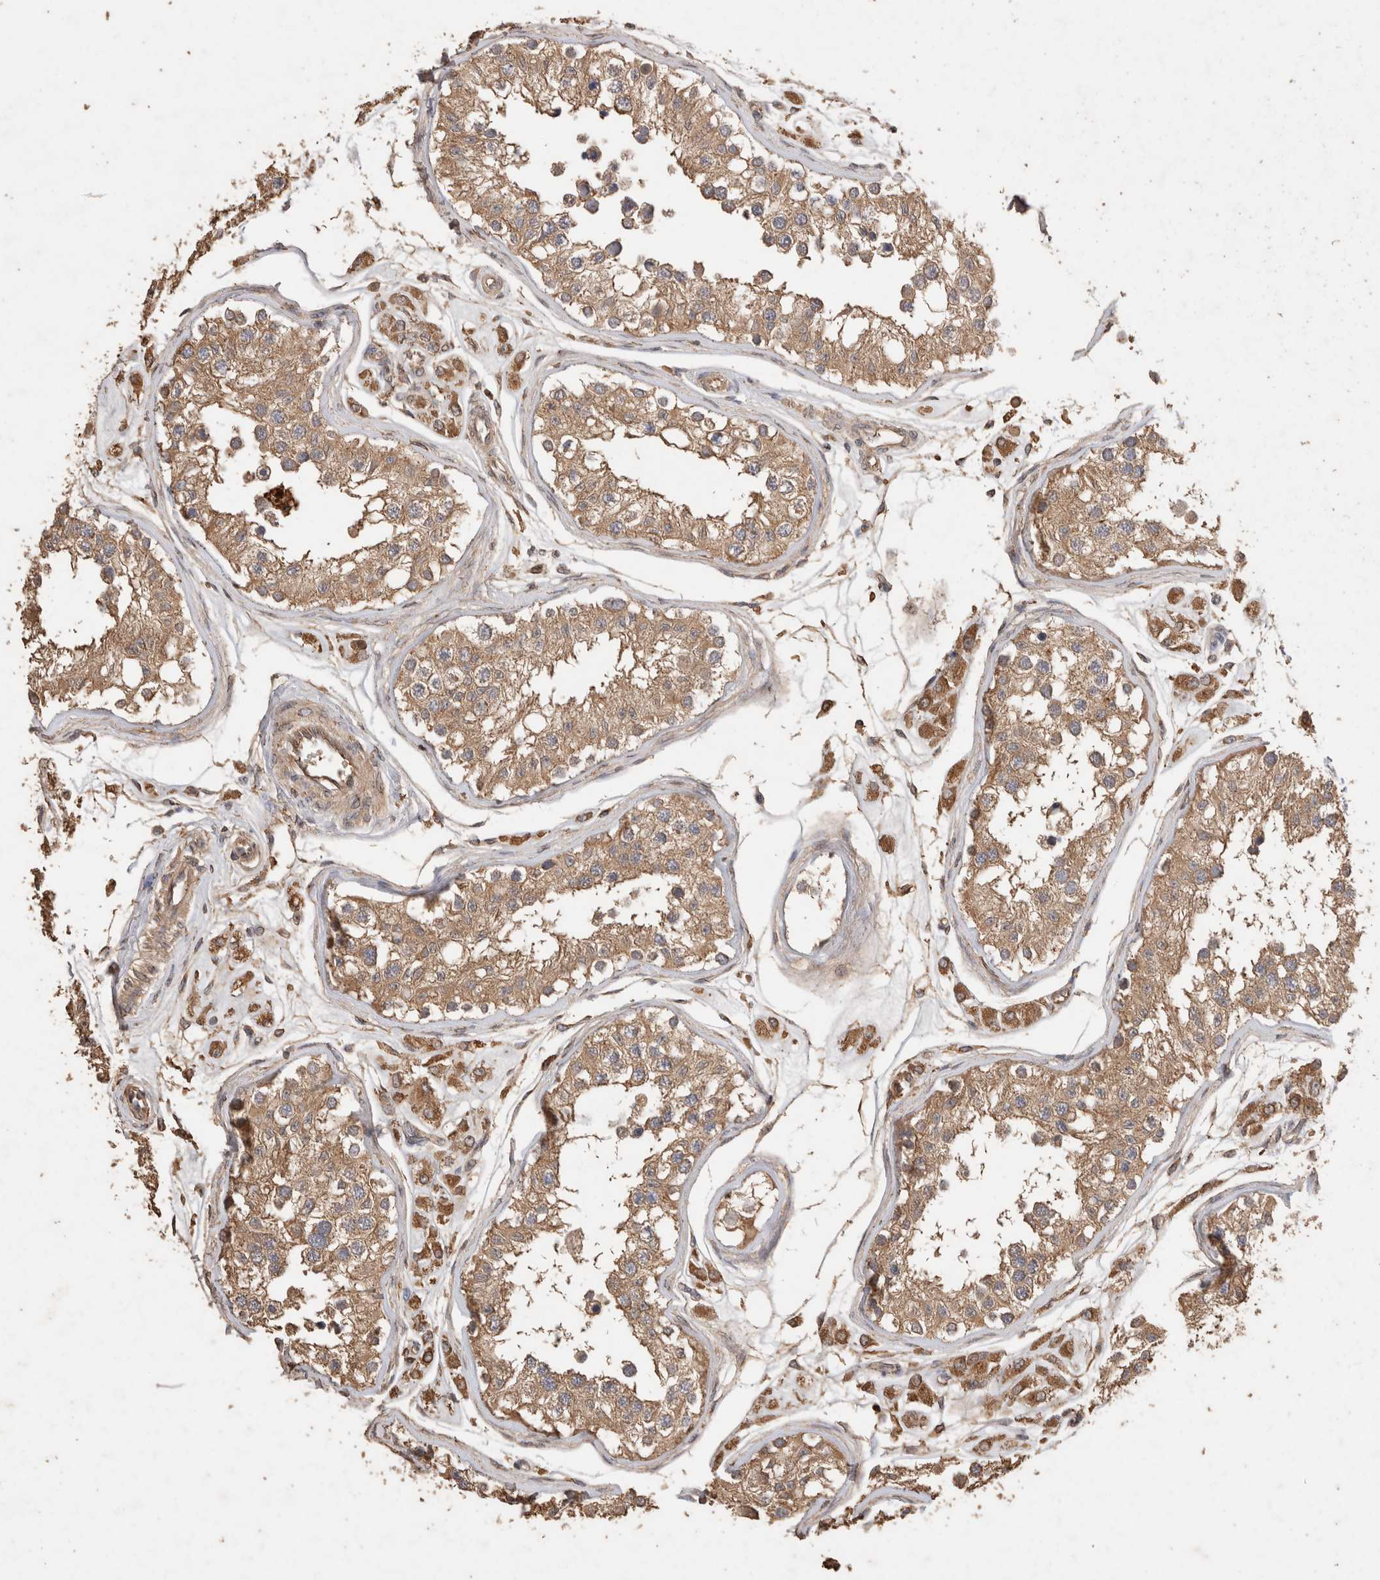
{"staining": {"intensity": "moderate", "quantity": ">75%", "location": "cytoplasmic/membranous"}, "tissue": "testis", "cell_type": "Cells in seminiferous ducts", "image_type": "normal", "snomed": [{"axis": "morphology", "description": "Normal tissue, NOS"}, {"axis": "morphology", "description": "Adenocarcinoma, metastatic, NOS"}, {"axis": "topography", "description": "Testis"}], "caption": "A high-resolution image shows immunohistochemistry (IHC) staining of normal testis, which displays moderate cytoplasmic/membranous staining in about >75% of cells in seminiferous ducts. The staining was performed using DAB to visualize the protein expression in brown, while the nuclei were stained in blue with hematoxylin (Magnification: 20x).", "gene": "SNX31", "patient": {"sex": "male", "age": 26}}